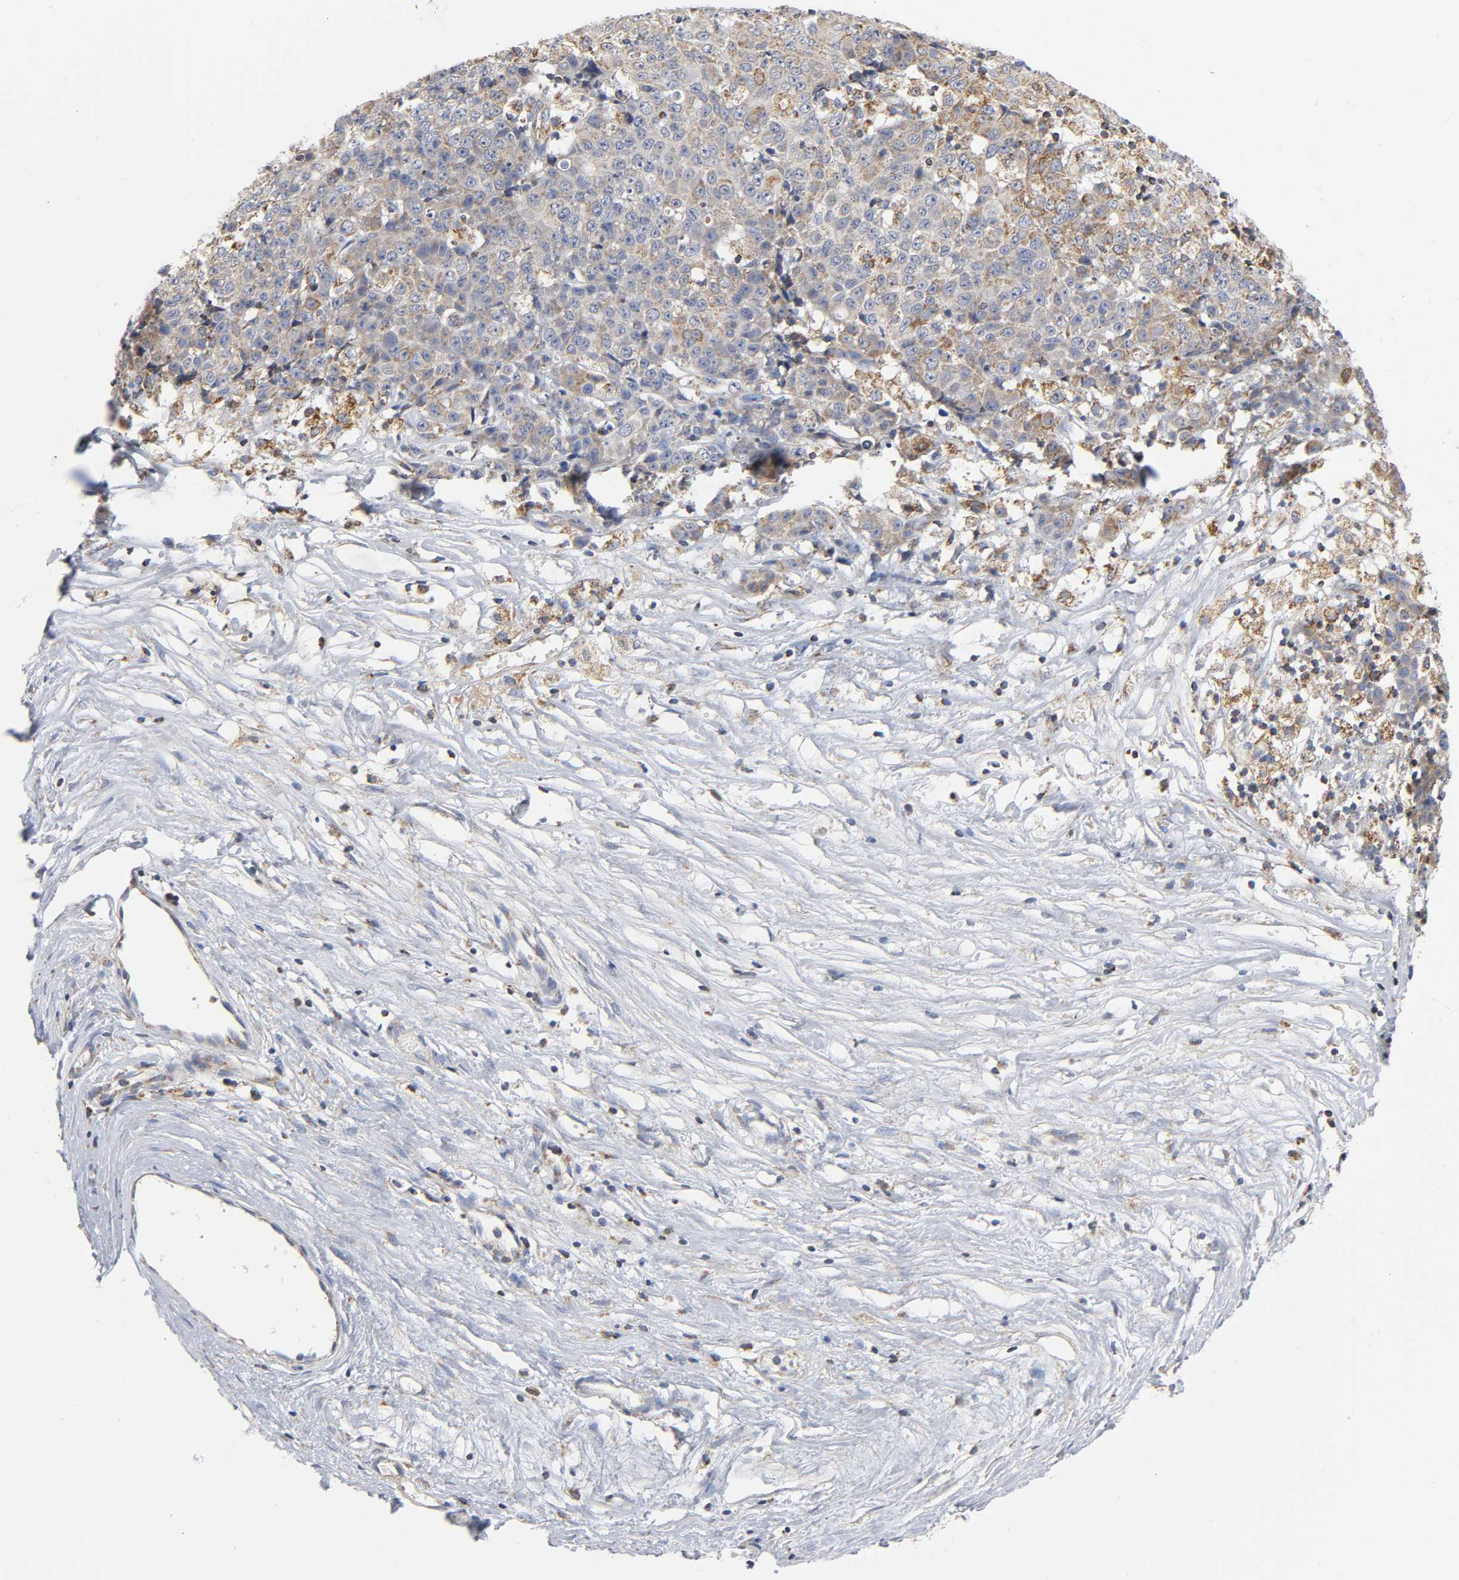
{"staining": {"intensity": "weak", "quantity": "25%-75%", "location": "cytoplasmic/membranous"}, "tissue": "ovarian cancer", "cell_type": "Tumor cells", "image_type": "cancer", "snomed": [{"axis": "morphology", "description": "Carcinoma, endometroid"}, {"axis": "topography", "description": "Ovary"}], "caption": "A brown stain shows weak cytoplasmic/membranous expression of a protein in ovarian cancer tumor cells.", "gene": "BAK1", "patient": {"sex": "female", "age": 42}}